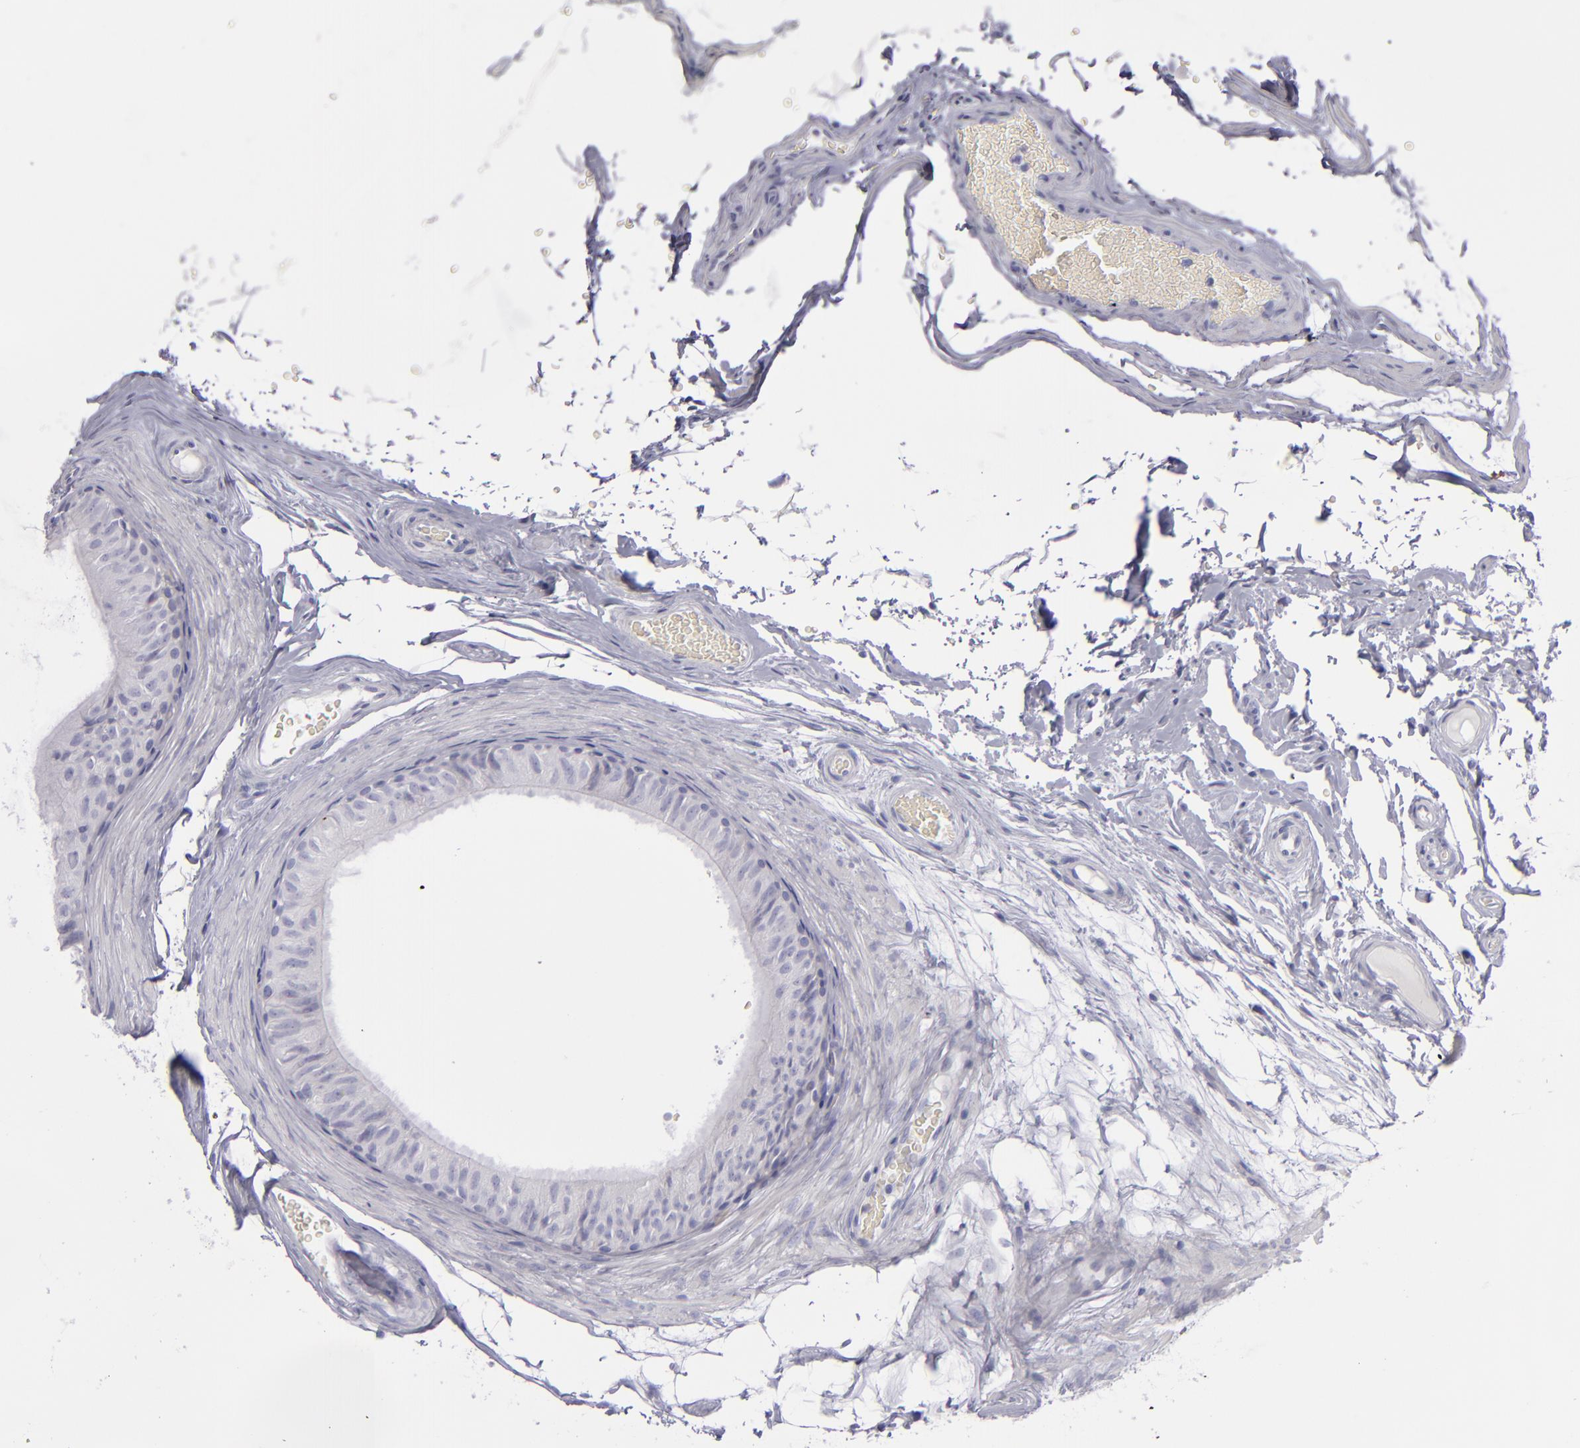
{"staining": {"intensity": "negative", "quantity": "none", "location": "none"}, "tissue": "epididymis", "cell_type": "Glandular cells", "image_type": "normal", "snomed": [{"axis": "morphology", "description": "Normal tissue, NOS"}, {"axis": "topography", "description": "Testis"}, {"axis": "topography", "description": "Epididymis"}], "caption": "High power microscopy photomicrograph of an immunohistochemistry (IHC) image of unremarkable epididymis, revealing no significant staining in glandular cells.", "gene": "CD22", "patient": {"sex": "male", "age": 36}}